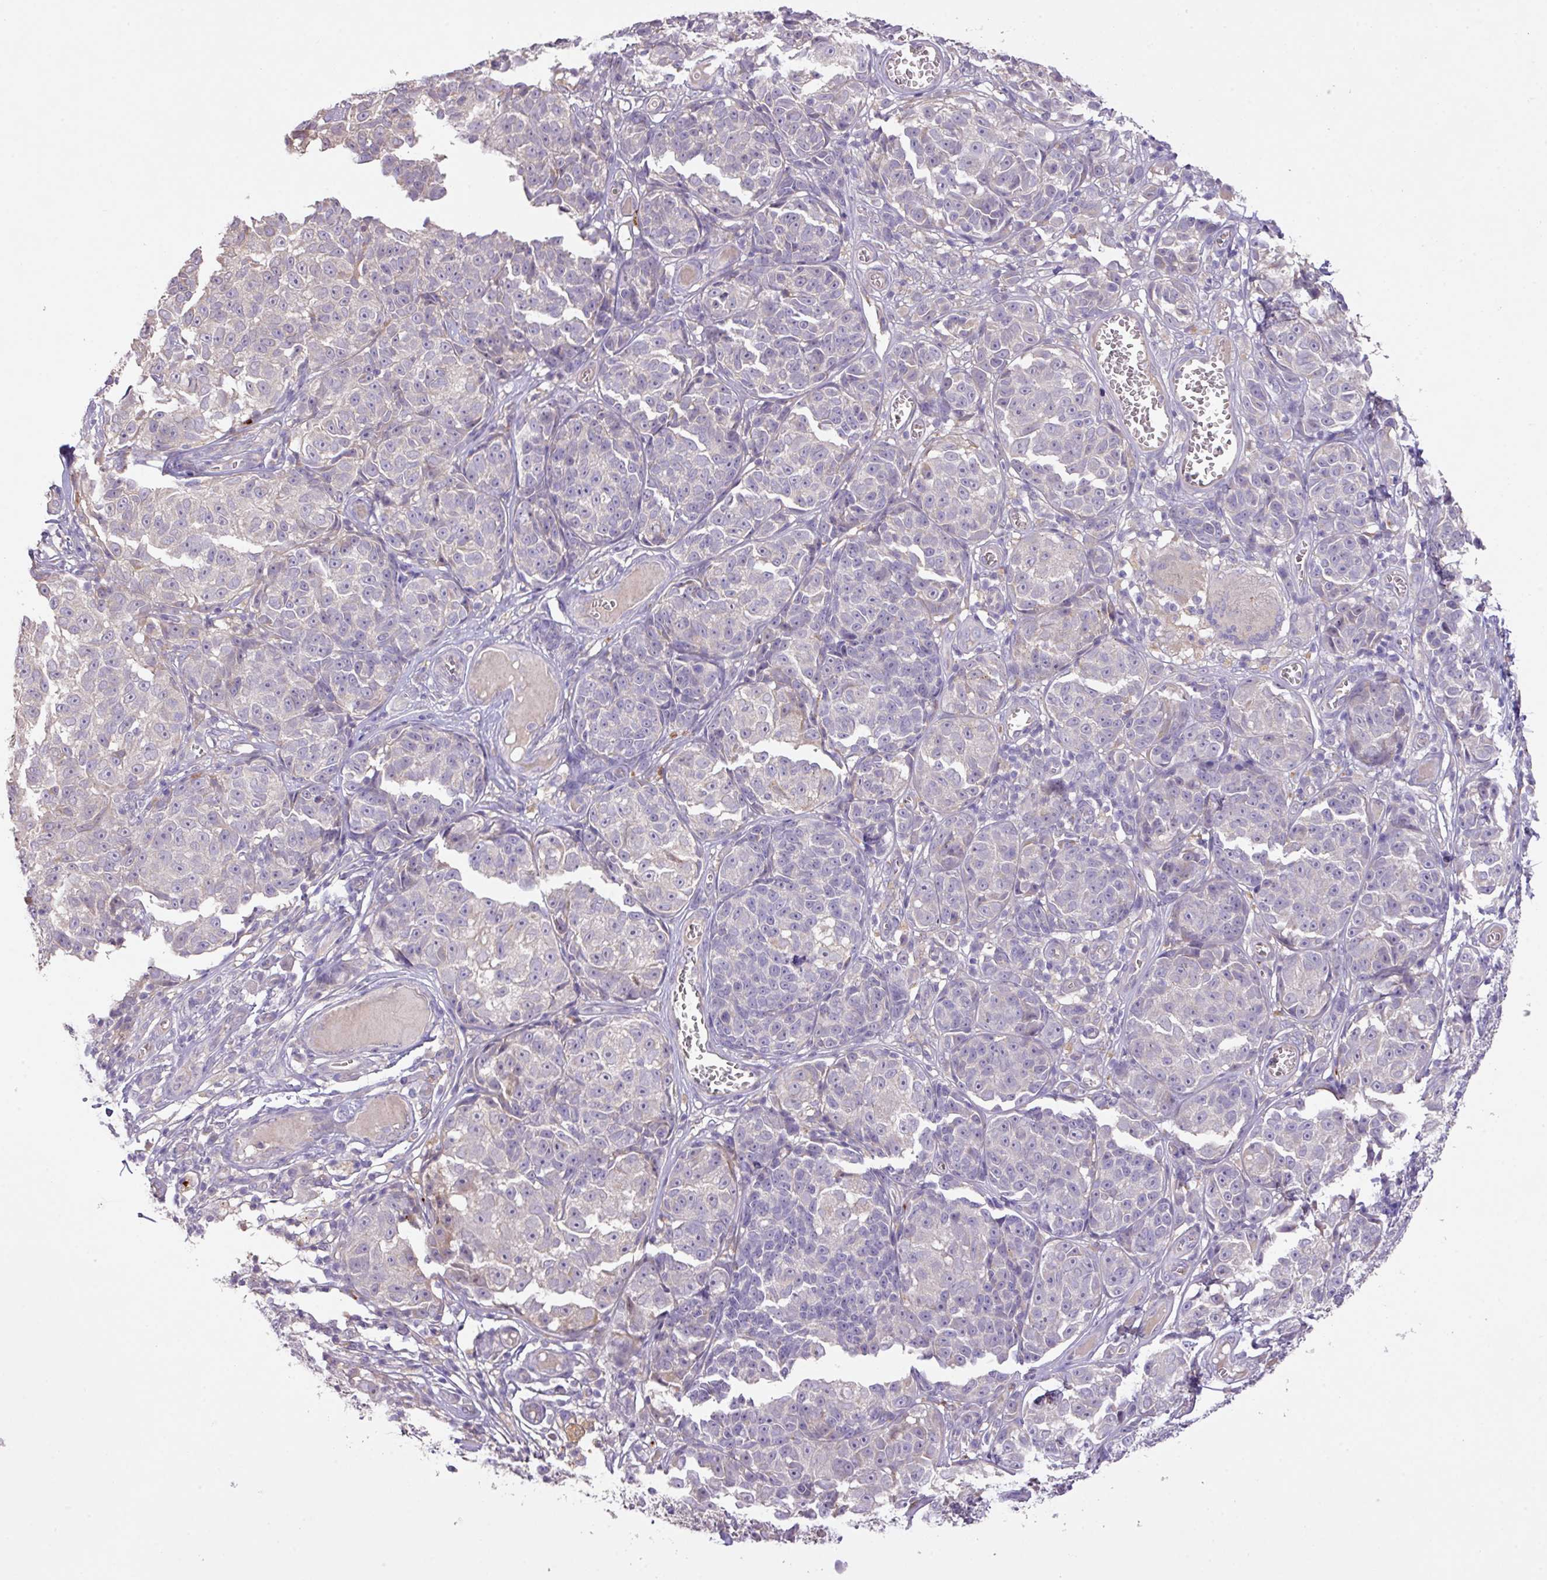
{"staining": {"intensity": "negative", "quantity": "none", "location": "none"}, "tissue": "melanoma", "cell_type": "Tumor cells", "image_type": "cancer", "snomed": [{"axis": "morphology", "description": "Malignant melanoma, NOS"}, {"axis": "topography", "description": "Skin"}], "caption": "A high-resolution photomicrograph shows immunohistochemistry staining of melanoma, which displays no significant positivity in tumor cells.", "gene": "PRADC1", "patient": {"sex": "male", "age": 73}}